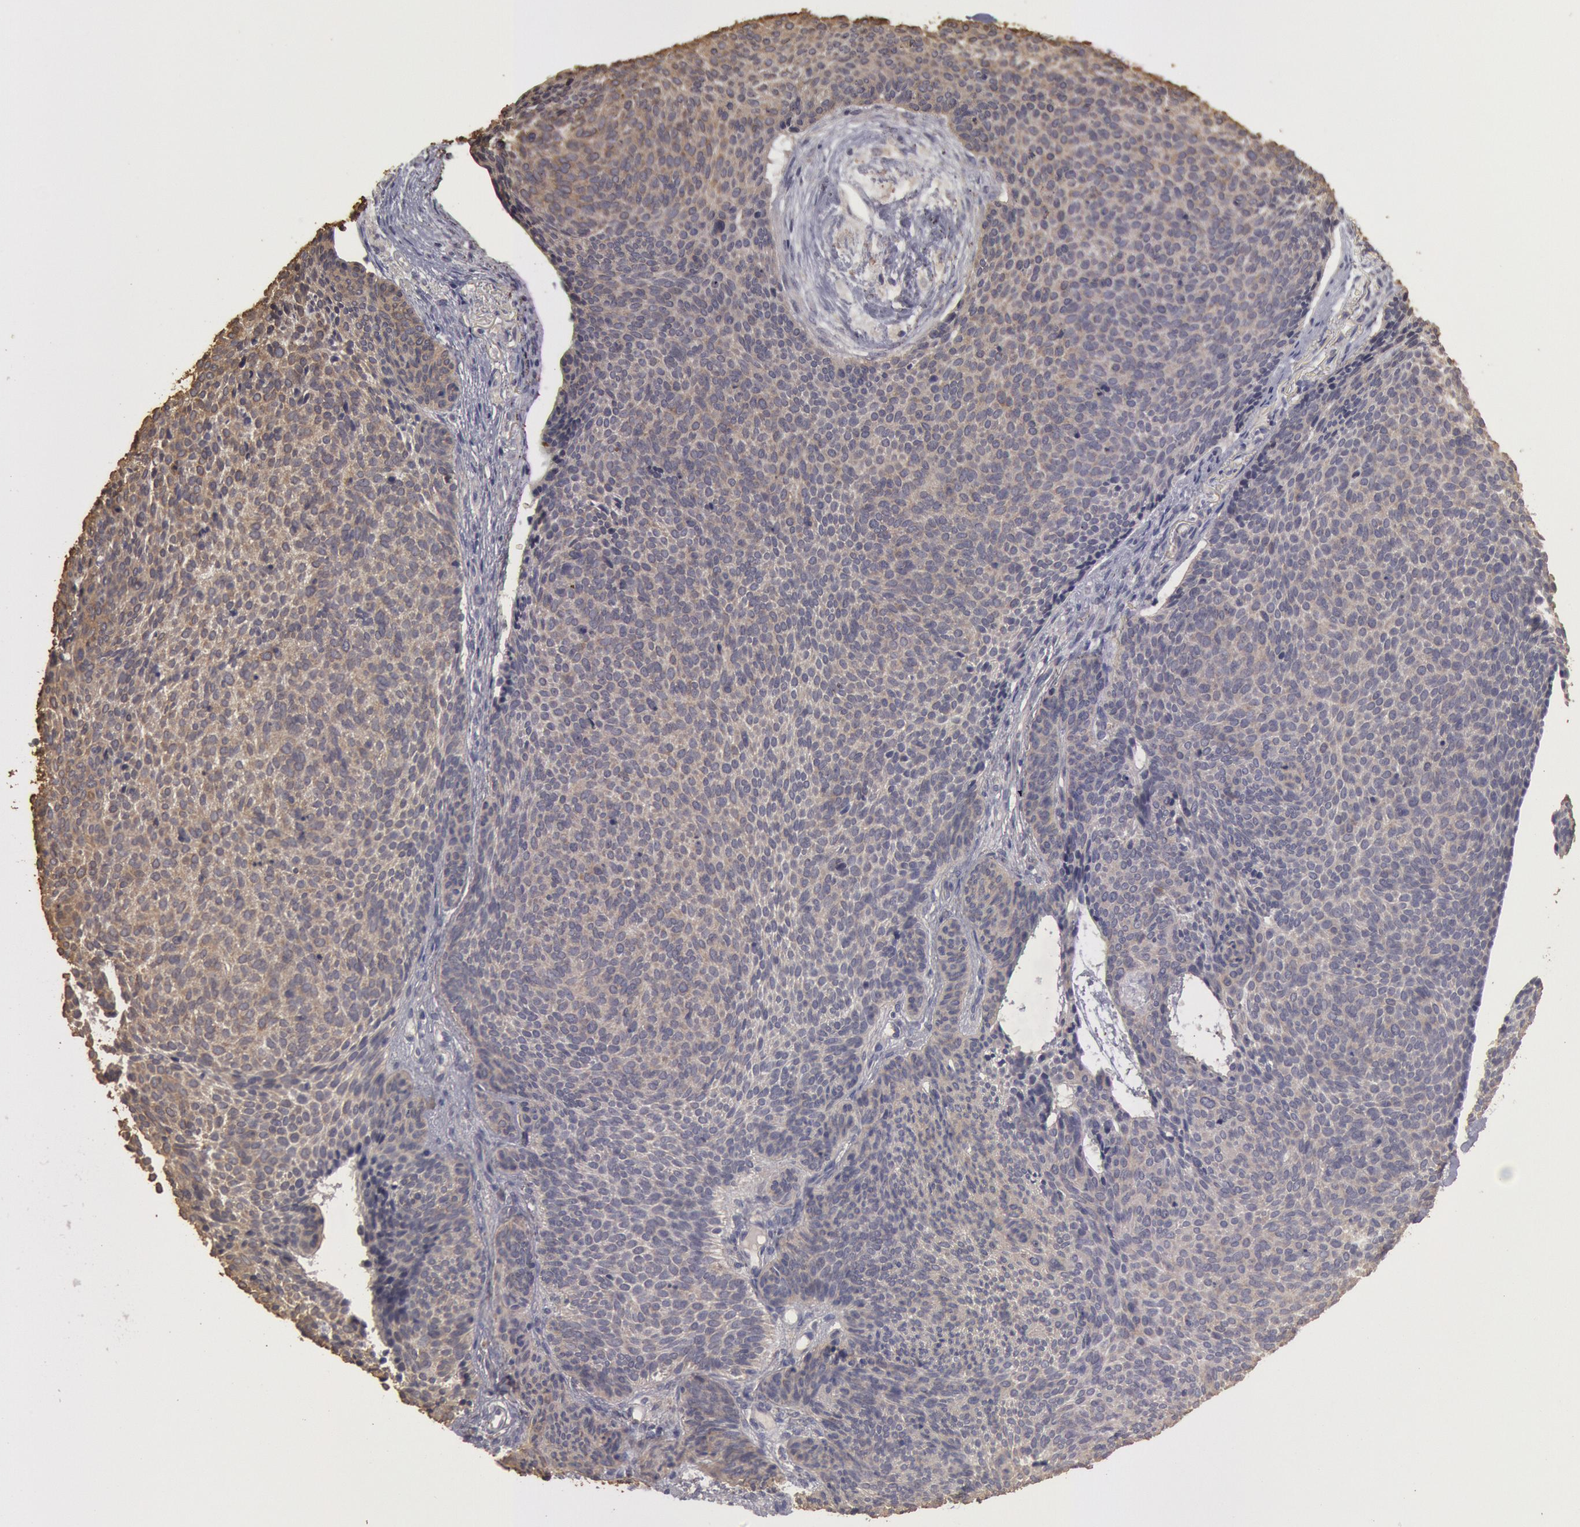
{"staining": {"intensity": "moderate", "quantity": ">75%", "location": "cytoplasmic/membranous"}, "tissue": "skin cancer", "cell_type": "Tumor cells", "image_type": "cancer", "snomed": [{"axis": "morphology", "description": "Basal cell carcinoma"}, {"axis": "topography", "description": "Skin"}], "caption": "Immunohistochemical staining of human skin cancer (basal cell carcinoma) displays medium levels of moderate cytoplasmic/membranous positivity in approximately >75% of tumor cells.", "gene": "ZFP36L1", "patient": {"sex": "male", "age": 84}}